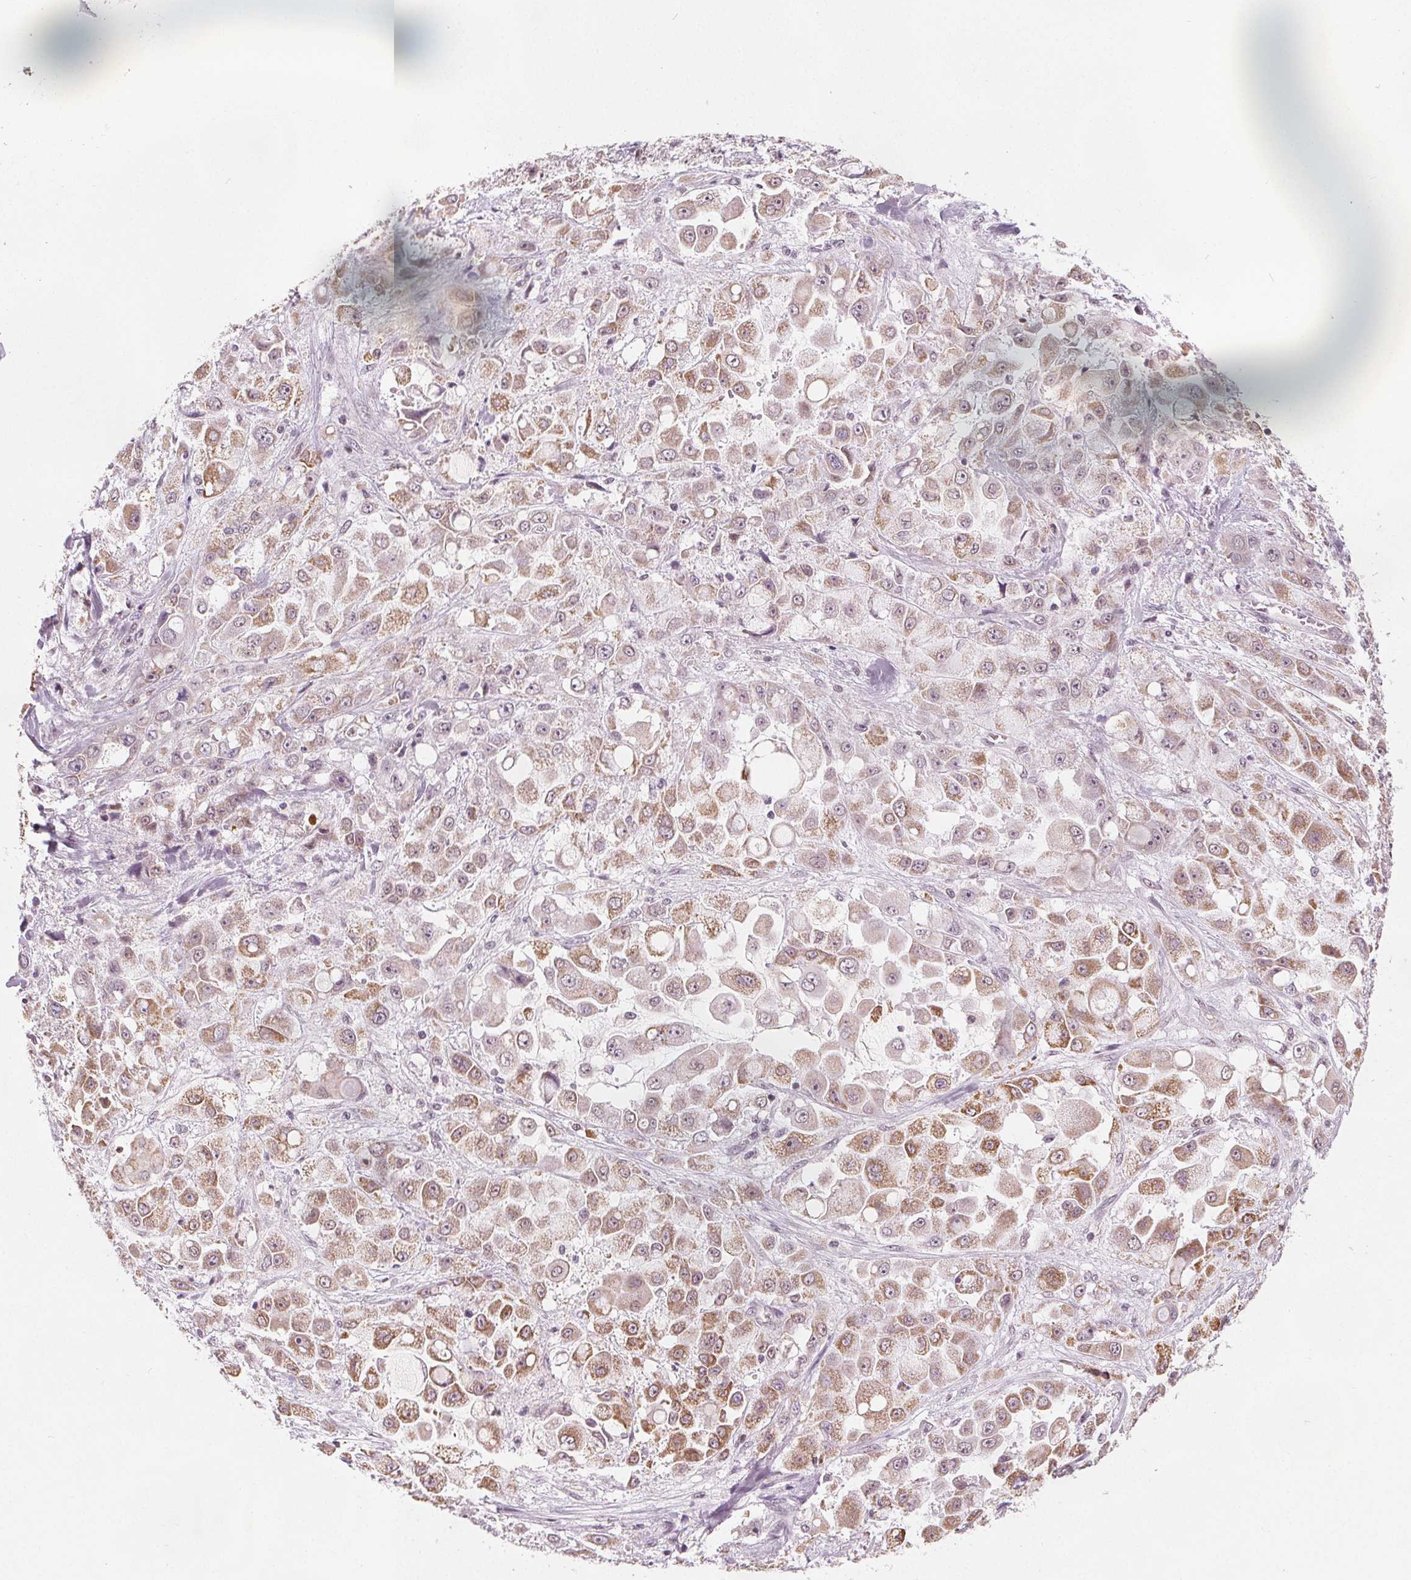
{"staining": {"intensity": "moderate", "quantity": "25%-75%", "location": "cytoplasmic/membranous"}, "tissue": "stomach cancer", "cell_type": "Tumor cells", "image_type": "cancer", "snomed": [{"axis": "morphology", "description": "Adenocarcinoma, NOS"}, {"axis": "topography", "description": "Stomach"}], "caption": "Immunohistochemical staining of stomach cancer exhibits medium levels of moderate cytoplasmic/membranous protein positivity in approximately 25%-75% of tumor cells.", "gene": "DPM2", "patient": {"sex": "female", "age": 76}}